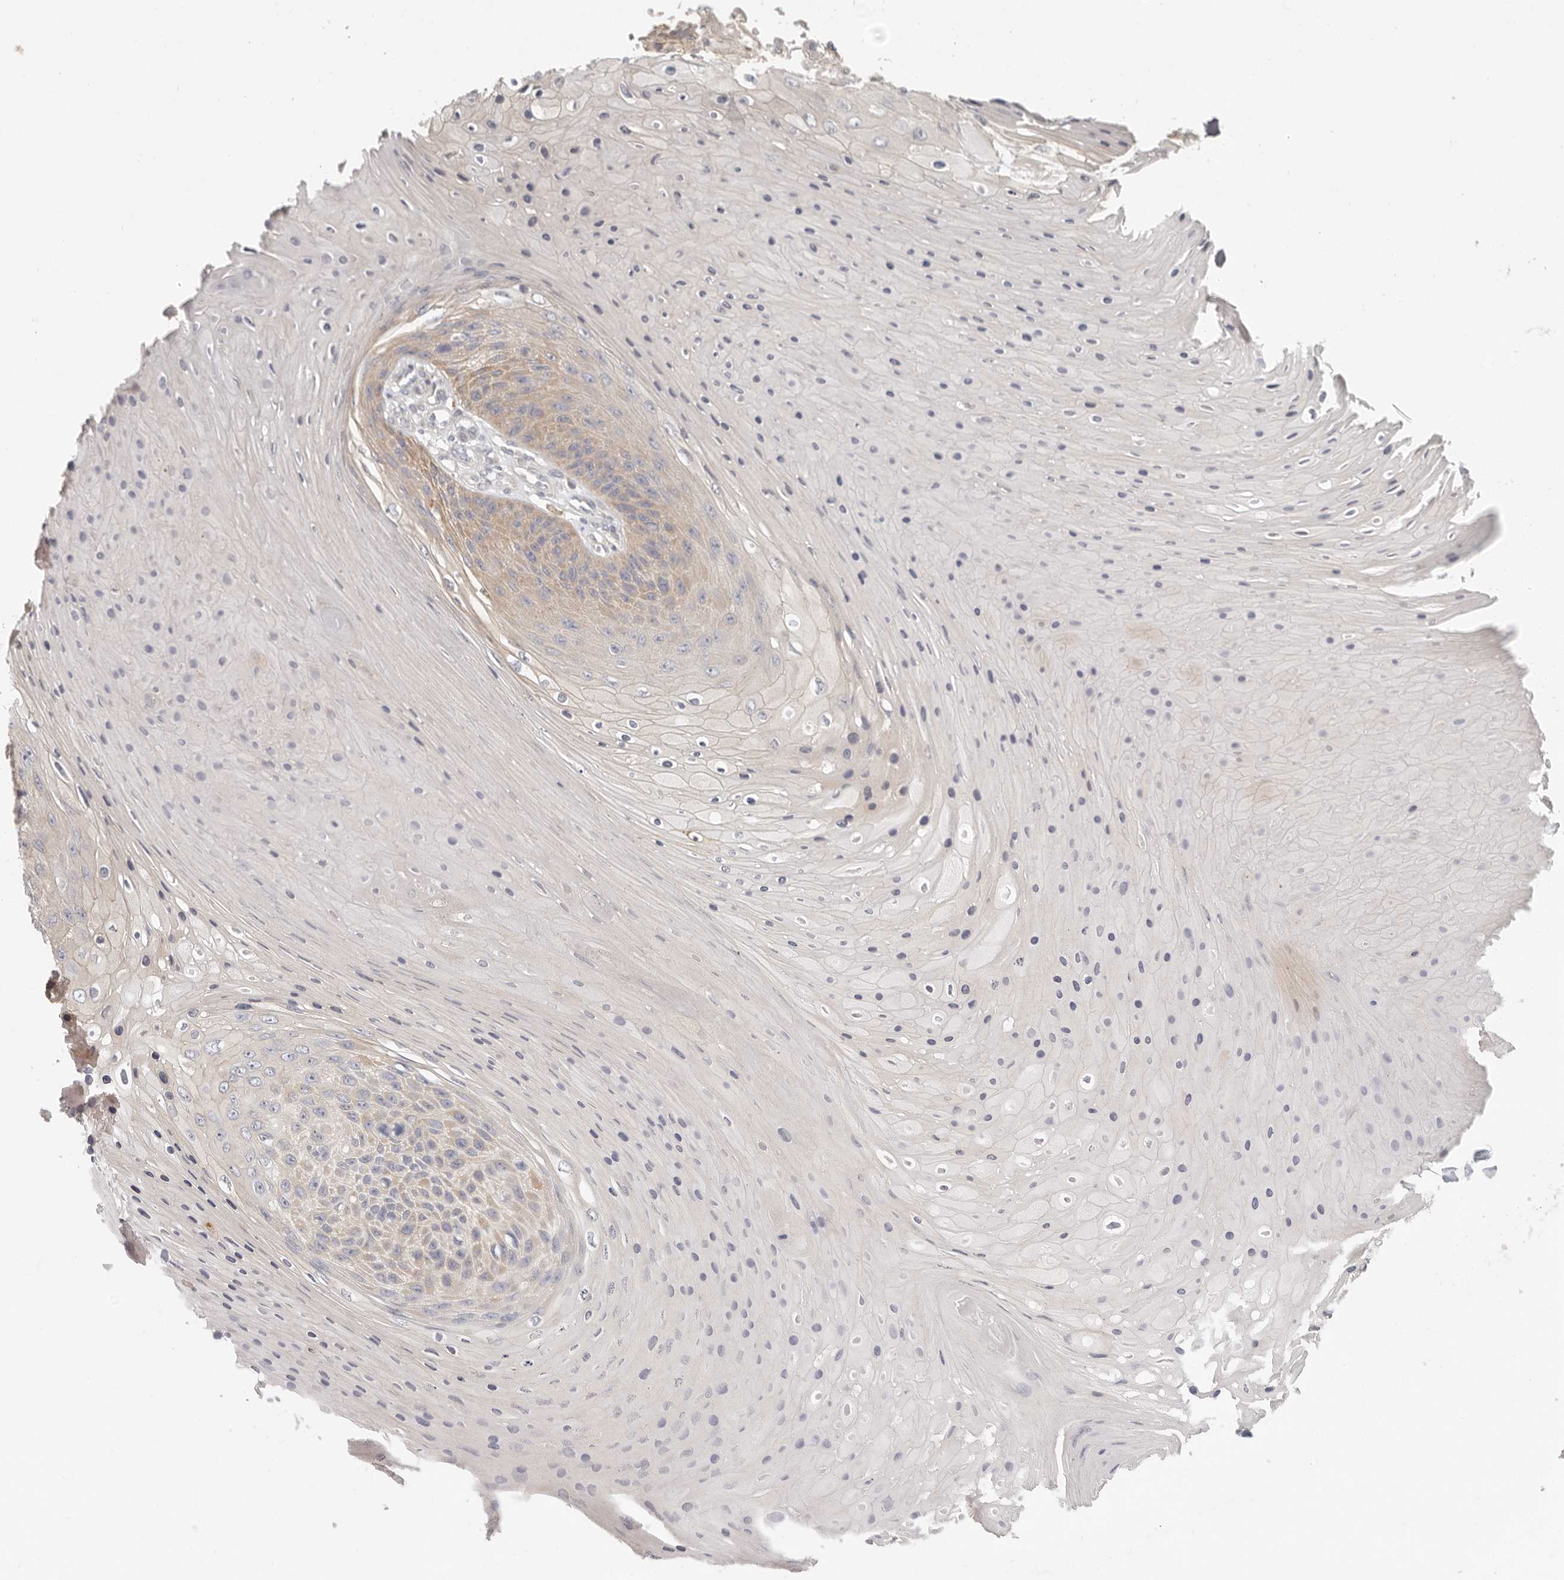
{"staining": {"intensity": "weak", "quantity": "25%-75%", "location": "cytoplasmic/membranous"}, "tissue": "skin cancer", "cell_type": "Tumor cells", "image_type": "cancer", "snomed": [{"axis": "morphology", "description": "Squamous cell carcinoma, NOS"}, {"axis": "topography", "description": "Skin"}], "caption": "Protein expression analysis of human skin cancer (squamous cell carcinoma) reveals weak cytoplasmic/membranous staining in about 25%-75% of tumor cells. (brown staining indicates protein expression, while blue staining denotes nuclei).", "gene": "ANXA9", "patient": {"sex": "female", "age": 88}}